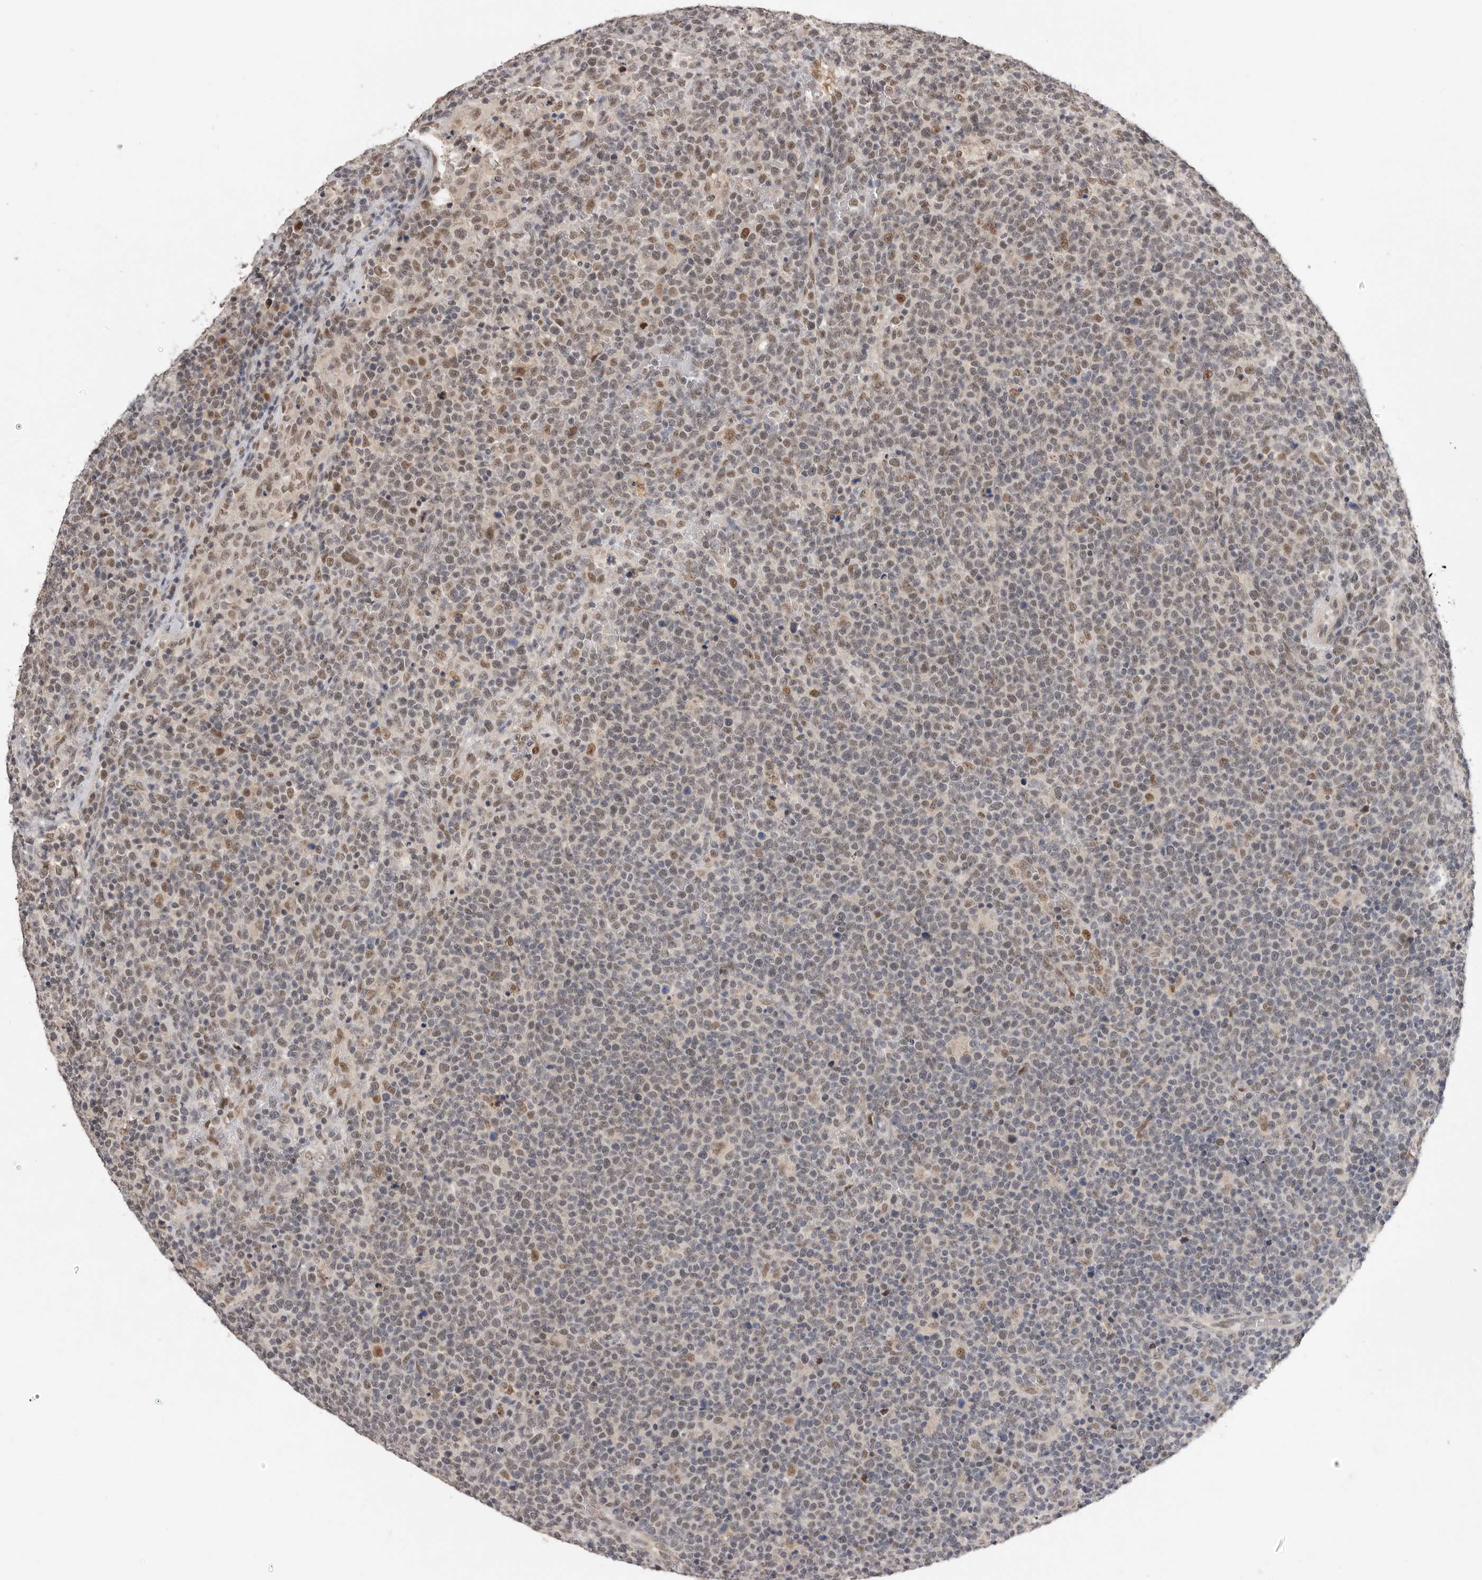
{"staining": {"intensity": "moderate", "quantity": "<25%", "location": "nuclear"}, "tissue": "lymphoma", "cell_type": "Tumor cells", "image_type": "cancer", "snomed": [{"axis": "morphology", "description": "Malignant lymphoma, non-Hodgkin's type, High grade"}, {"axis": "topography", "description": "Lymph node"}], "caption": "Immunohistochemical staining of malignant lymphoma, non-Hodgkin's type (high-grade) displays moderate nuclear protein staining in approximately <25% of tumor cells.", "gene": "BRCA2", "patient": {"sex": "male", "age": 61}}